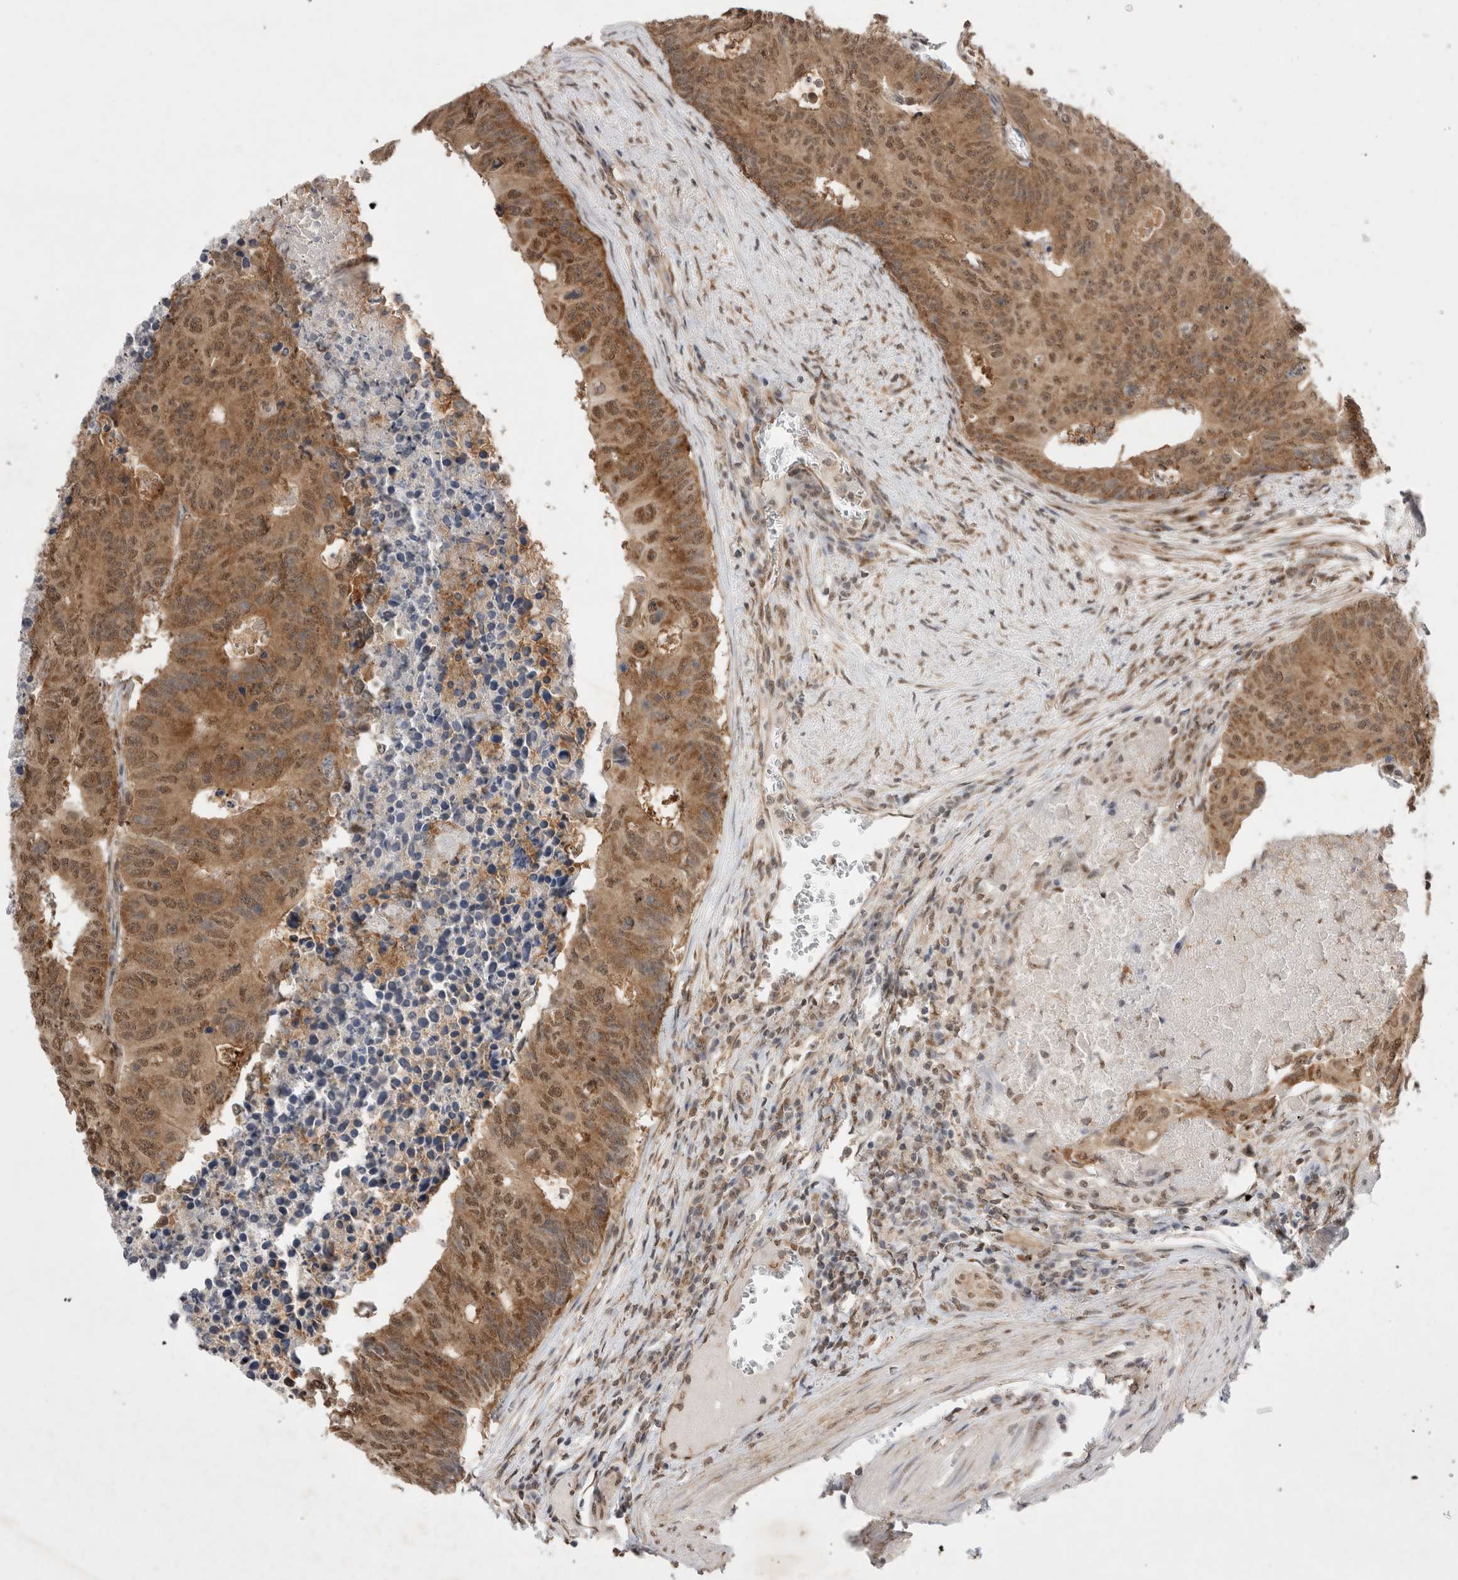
{"staining": {"intensity": "moderate", "quantity": ">75%", "location": "cytoplasmic/membranous,nuclear"}, "tissue": "colorectal cancer", "cell_type": "Tumor cells", "image_type": "cancer", "snomed": [{"axis": "morphology", "description": "Adenocarcinoma, NOS"}, {"axis": "topography", "description": "Colon"}], "caption": "IHC (DAB) staining of adenocarcinoma (colorectal) shows moderate cytoplasmic/membranous and nuclear protein positivity in approximately >75% of tumor cells.", "gene": "WIPF2", "patient": {"sex": "male", "age": 87}}